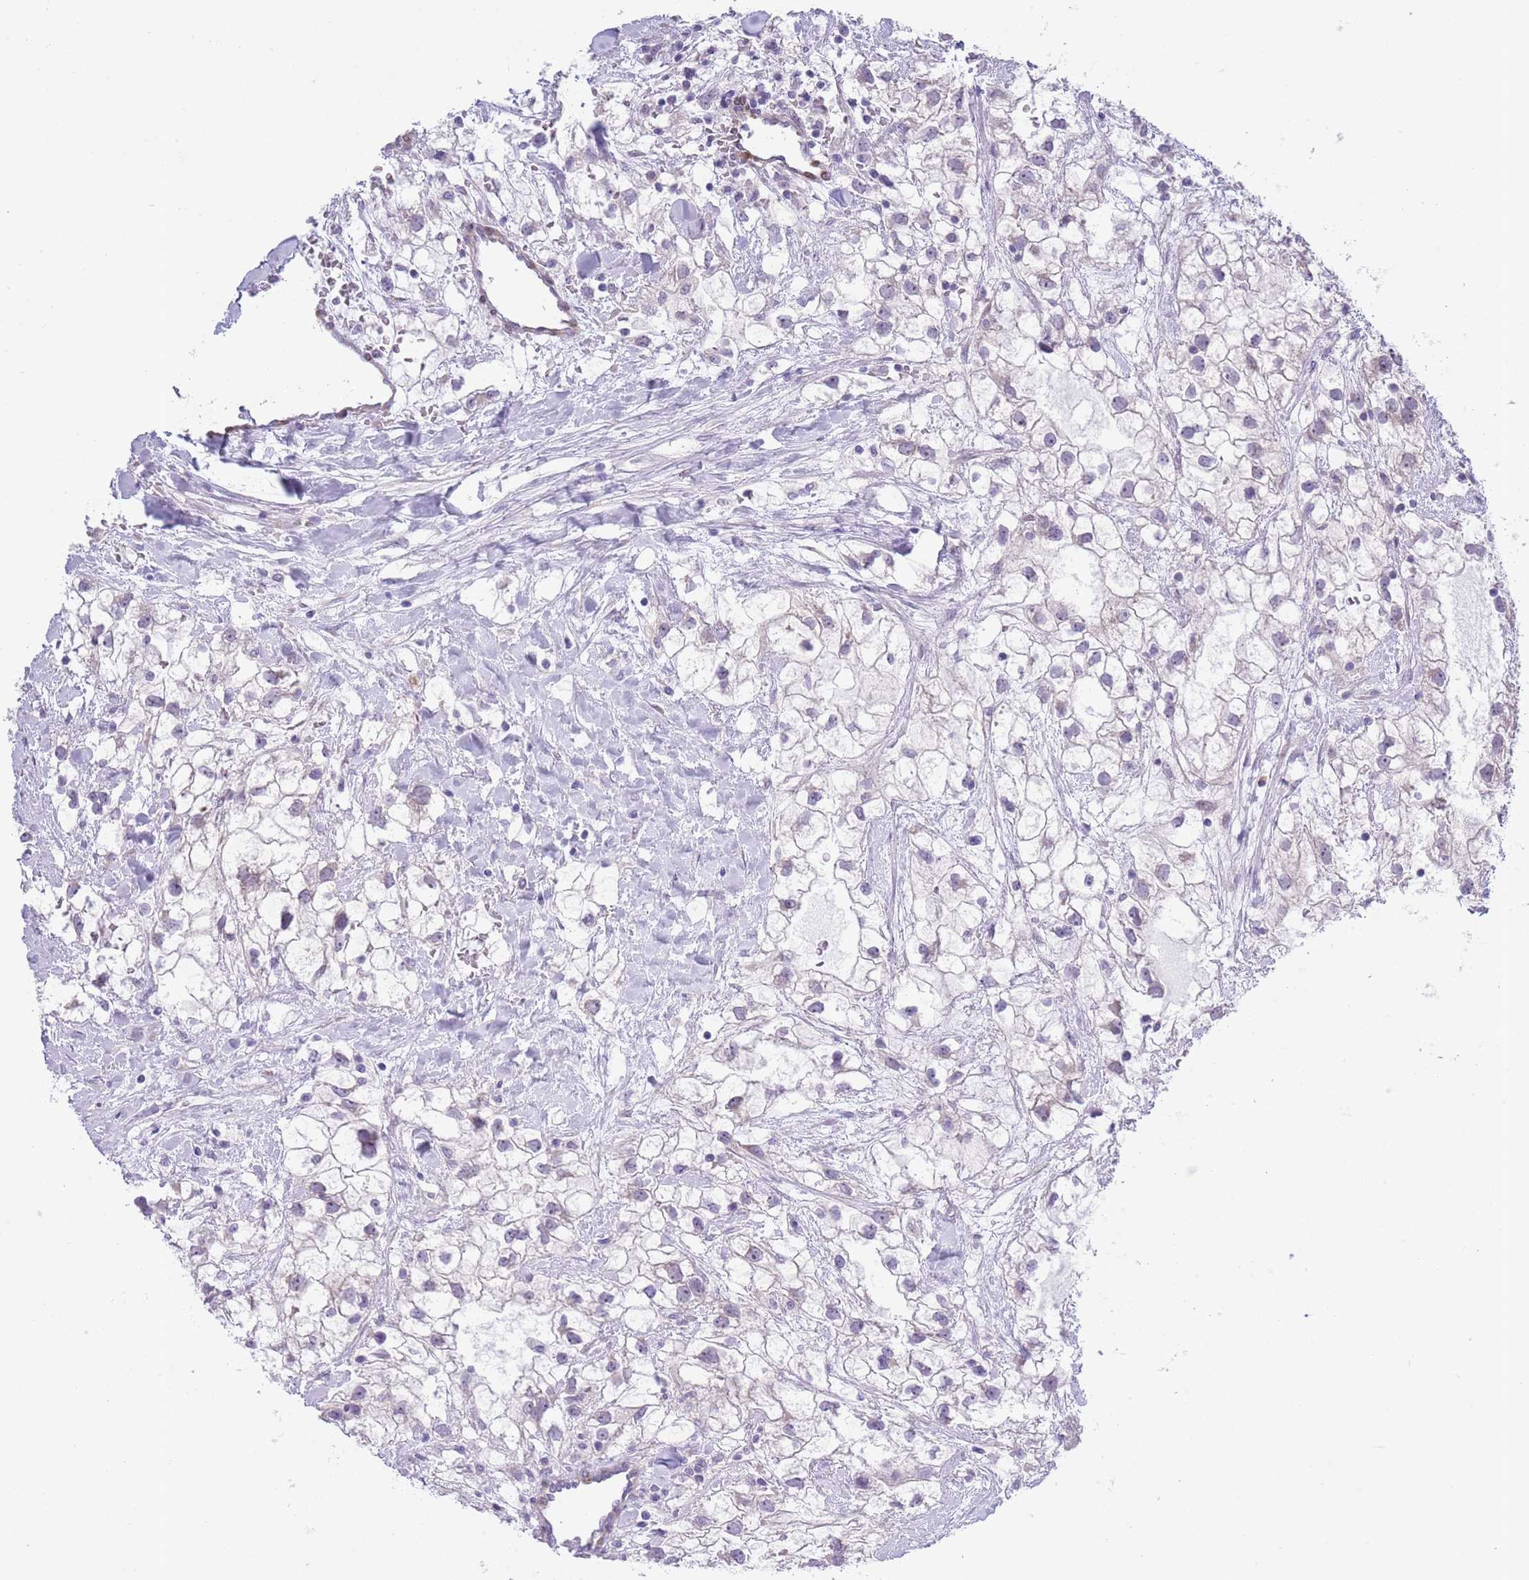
{"staining": {"intensity": "negative", "quantity": "none", "location": "none"}, "tissue": "renal cancer", "cell_type": "Tumor cells", "image_type": "cancer", "snomed": [{"axis": "morphology", "description": "Adenocarcinoma, NOS"}, {"axis": "topography", "description": "Kidney"}], "caption": "This is an immunohistochemistry (IHC) micrograph of renal adenocarcinoma. There is no positivity in tumor cells.", "gene": "ZFP2", "patient": {"sex": "male", "age": 59}}